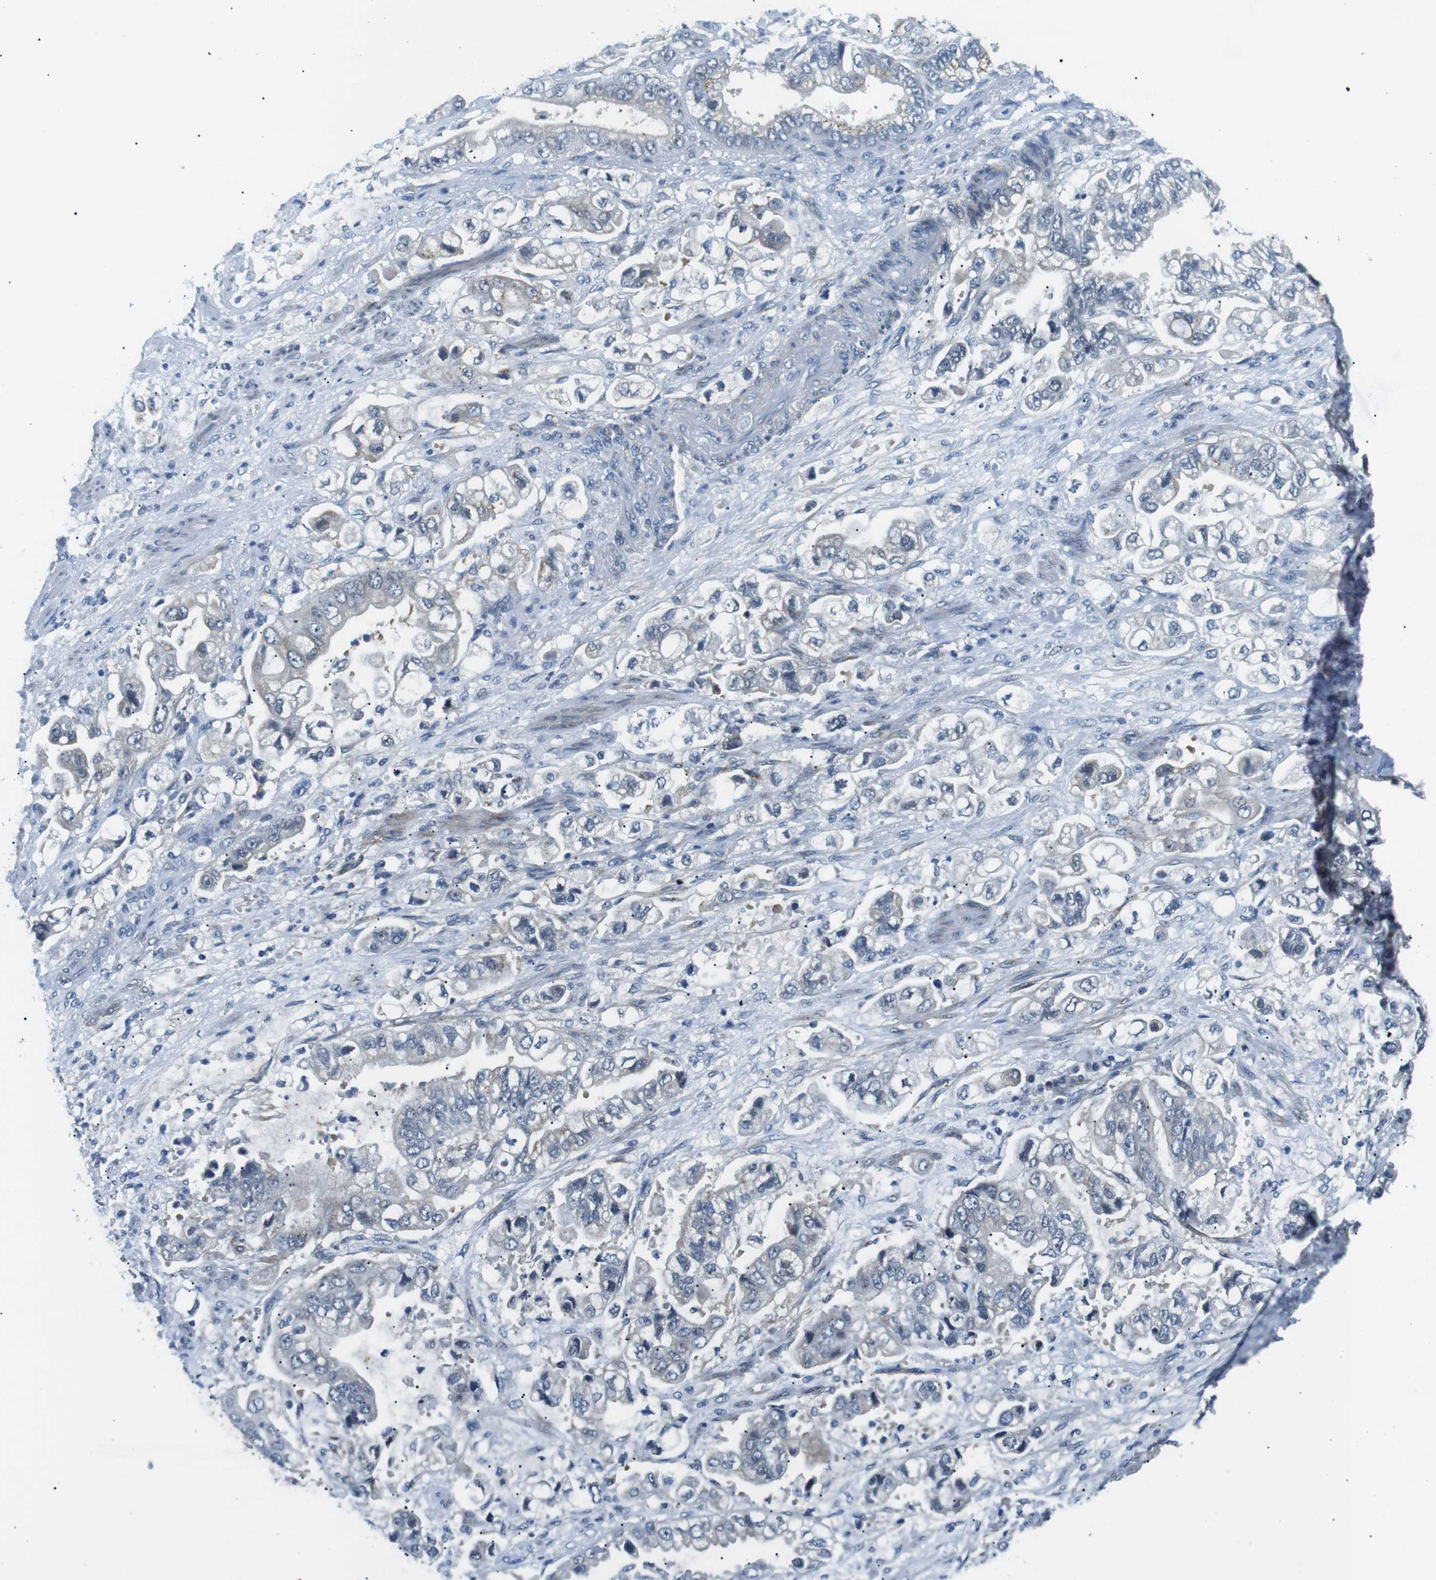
{"staining": {"intensity": "negative", "quantity": "none", "location": "none"}, "tissue": "stomach cancer", "cell_type": "Tumor cells", "image_type": "cancer", "snomed": [{"axis": "morphology", "description": "Normal tissue, NOS"}, {"axis": "morphology", "description": "Adenocarcinoma, NOS"}, {"axis": "topography", "description": "Stomach"}], "caption": "The histopathology image exhibits no significant positivity in tumor cells of stomach cancer. The staining is performed using DAB brown chromogen with nuclei counter-stained in using hematoxylin.", "gene": "WSCD1", "patient": {"sex": "male", "age": 62}}